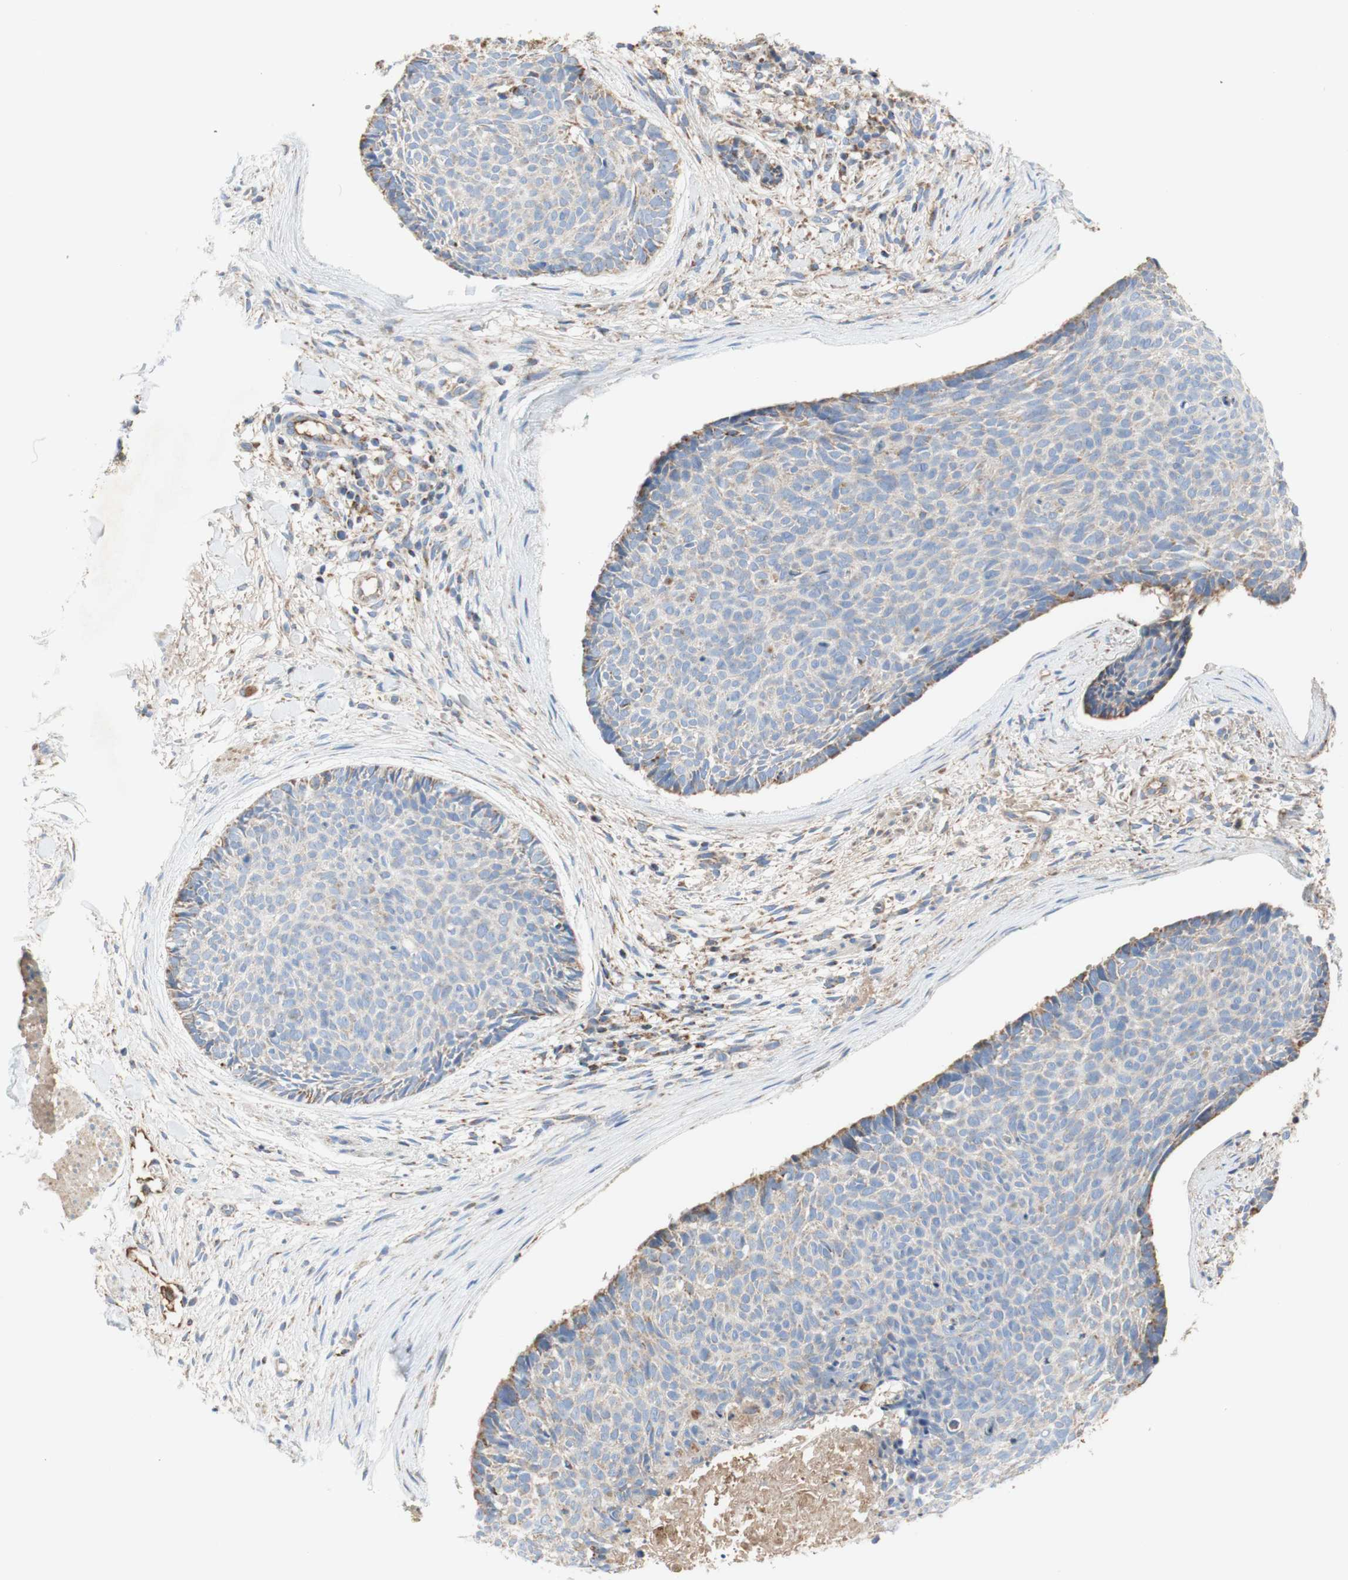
{"staining": {"intensity": "weak", "quantity": "<25%", "location": "cytoplasmic/membranous"}, "tissue": "skin cancer", "cell_type": "Tumor cells", "image_type": "cancer", "snomed": [{"axis": "morphology", "description": "Normal tissue, NOS"}, {"axis": "morphology", "description": "Basal cell carcinoma"}, {"axis": "topography", "description": "Skin"}], "caption": "DAB (3,3'-diaminobenzidine) immunohistochemical staining of basal cell carcinoma (skin) shows no significant expression in tumor cells.", "gene": "SDHB", "patient": {"sex": "female", "age": 56}}